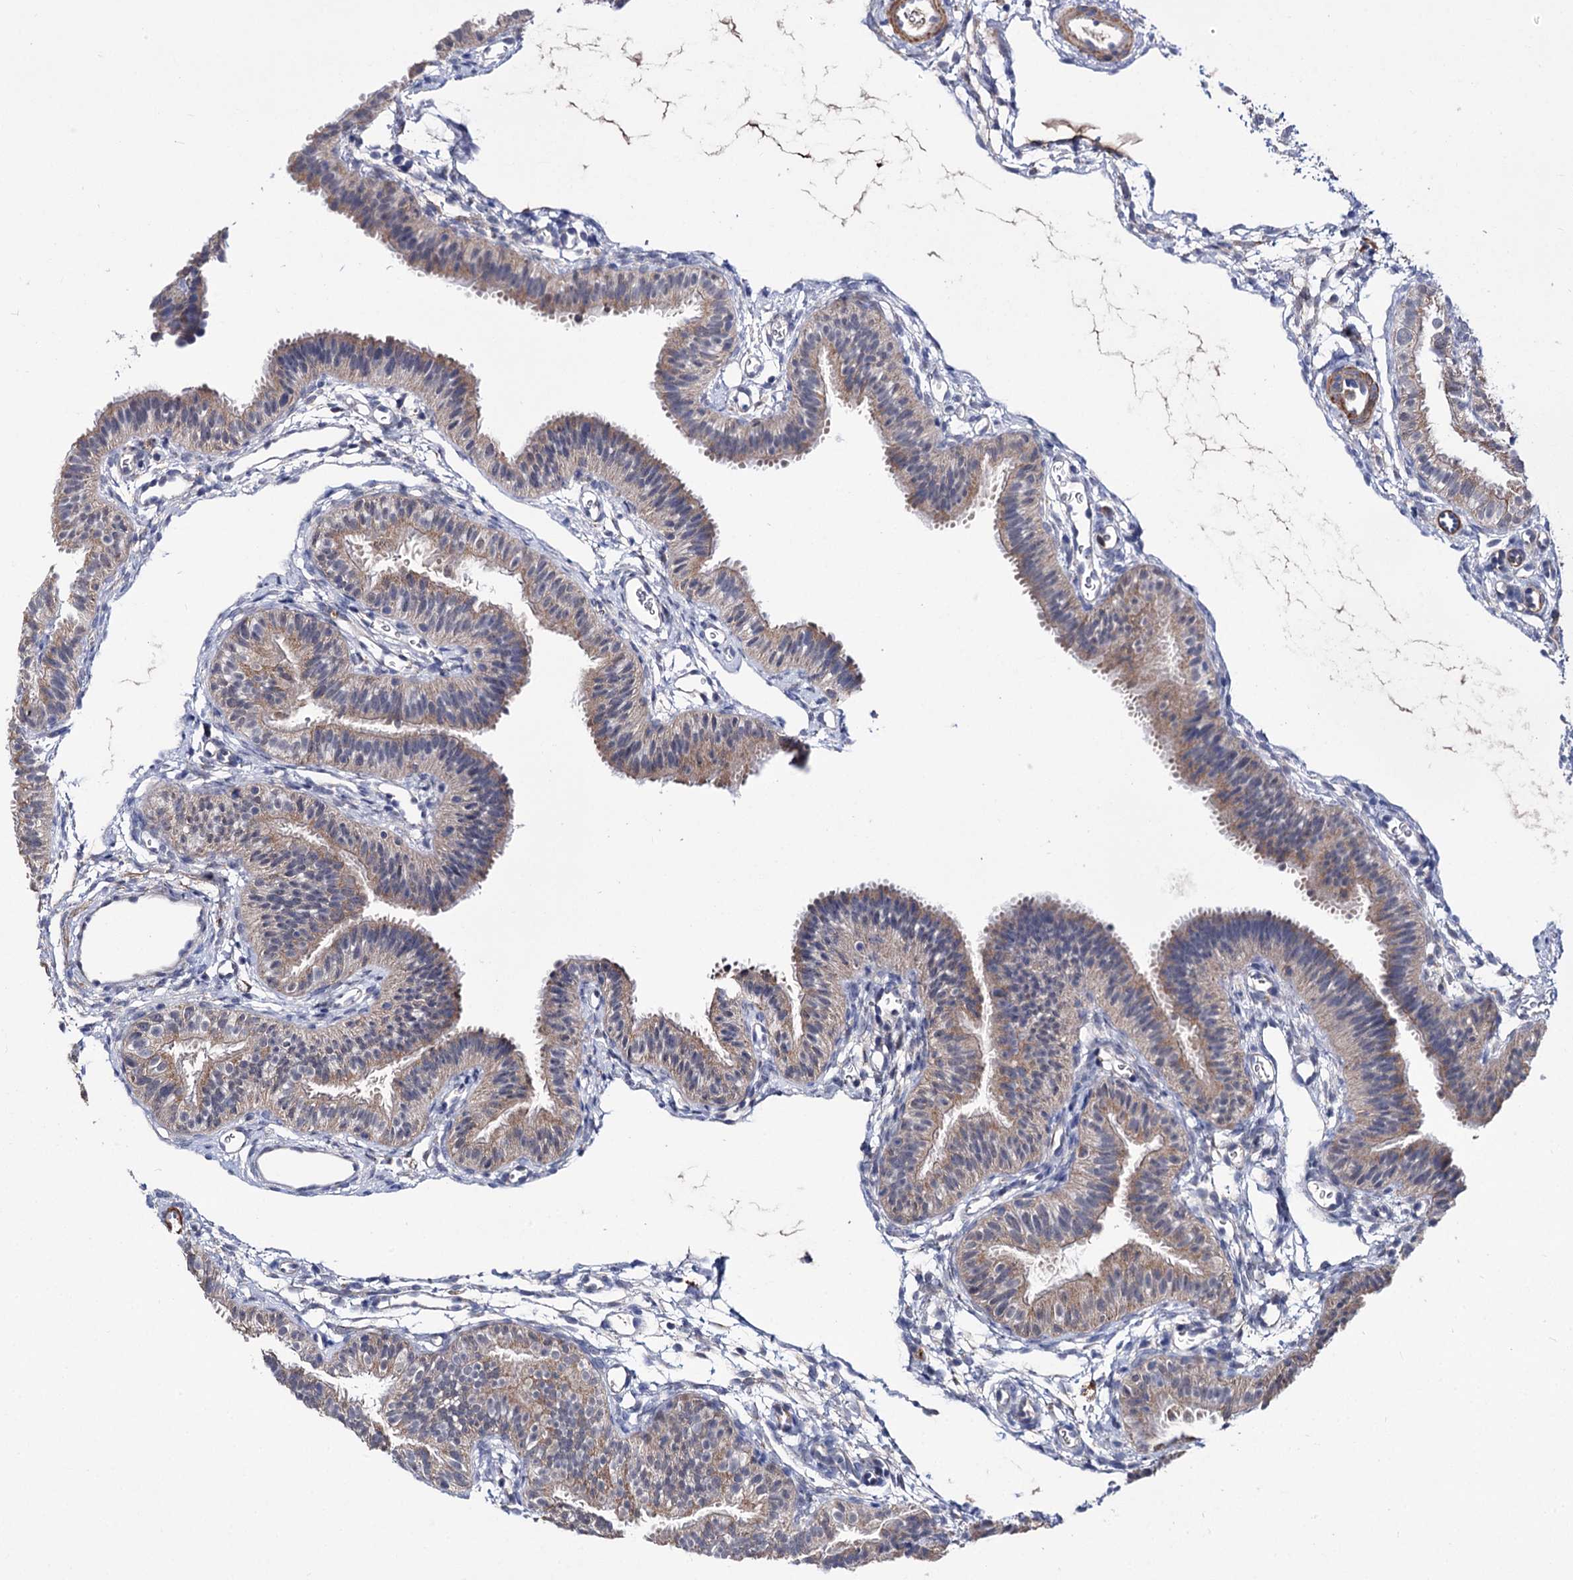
{"staining": {"intensity": "moderate", "quantity": "25%-75%", "location": "cytoplasmic/membranous"}, "tissue": "fallopian tube", "cell_type": "Glandular cells", "image_type": "normal", "snomed": [{"axis": "morphology", "description": "Normal tissue, NOS"}, {"axis": "topography", "description": "Fallopian tube"}], "caption": "Immunohistochemistry of unremarkable fallopian tube shows medium levels of moderate cytoplasmic/membranous positivity in about 25%-75% of glandular cells. (DAB = brown stain, brightfield microscopy at high magnification).", "gene": "CLPB", "patient": {"sex": "female", "age": 35}}